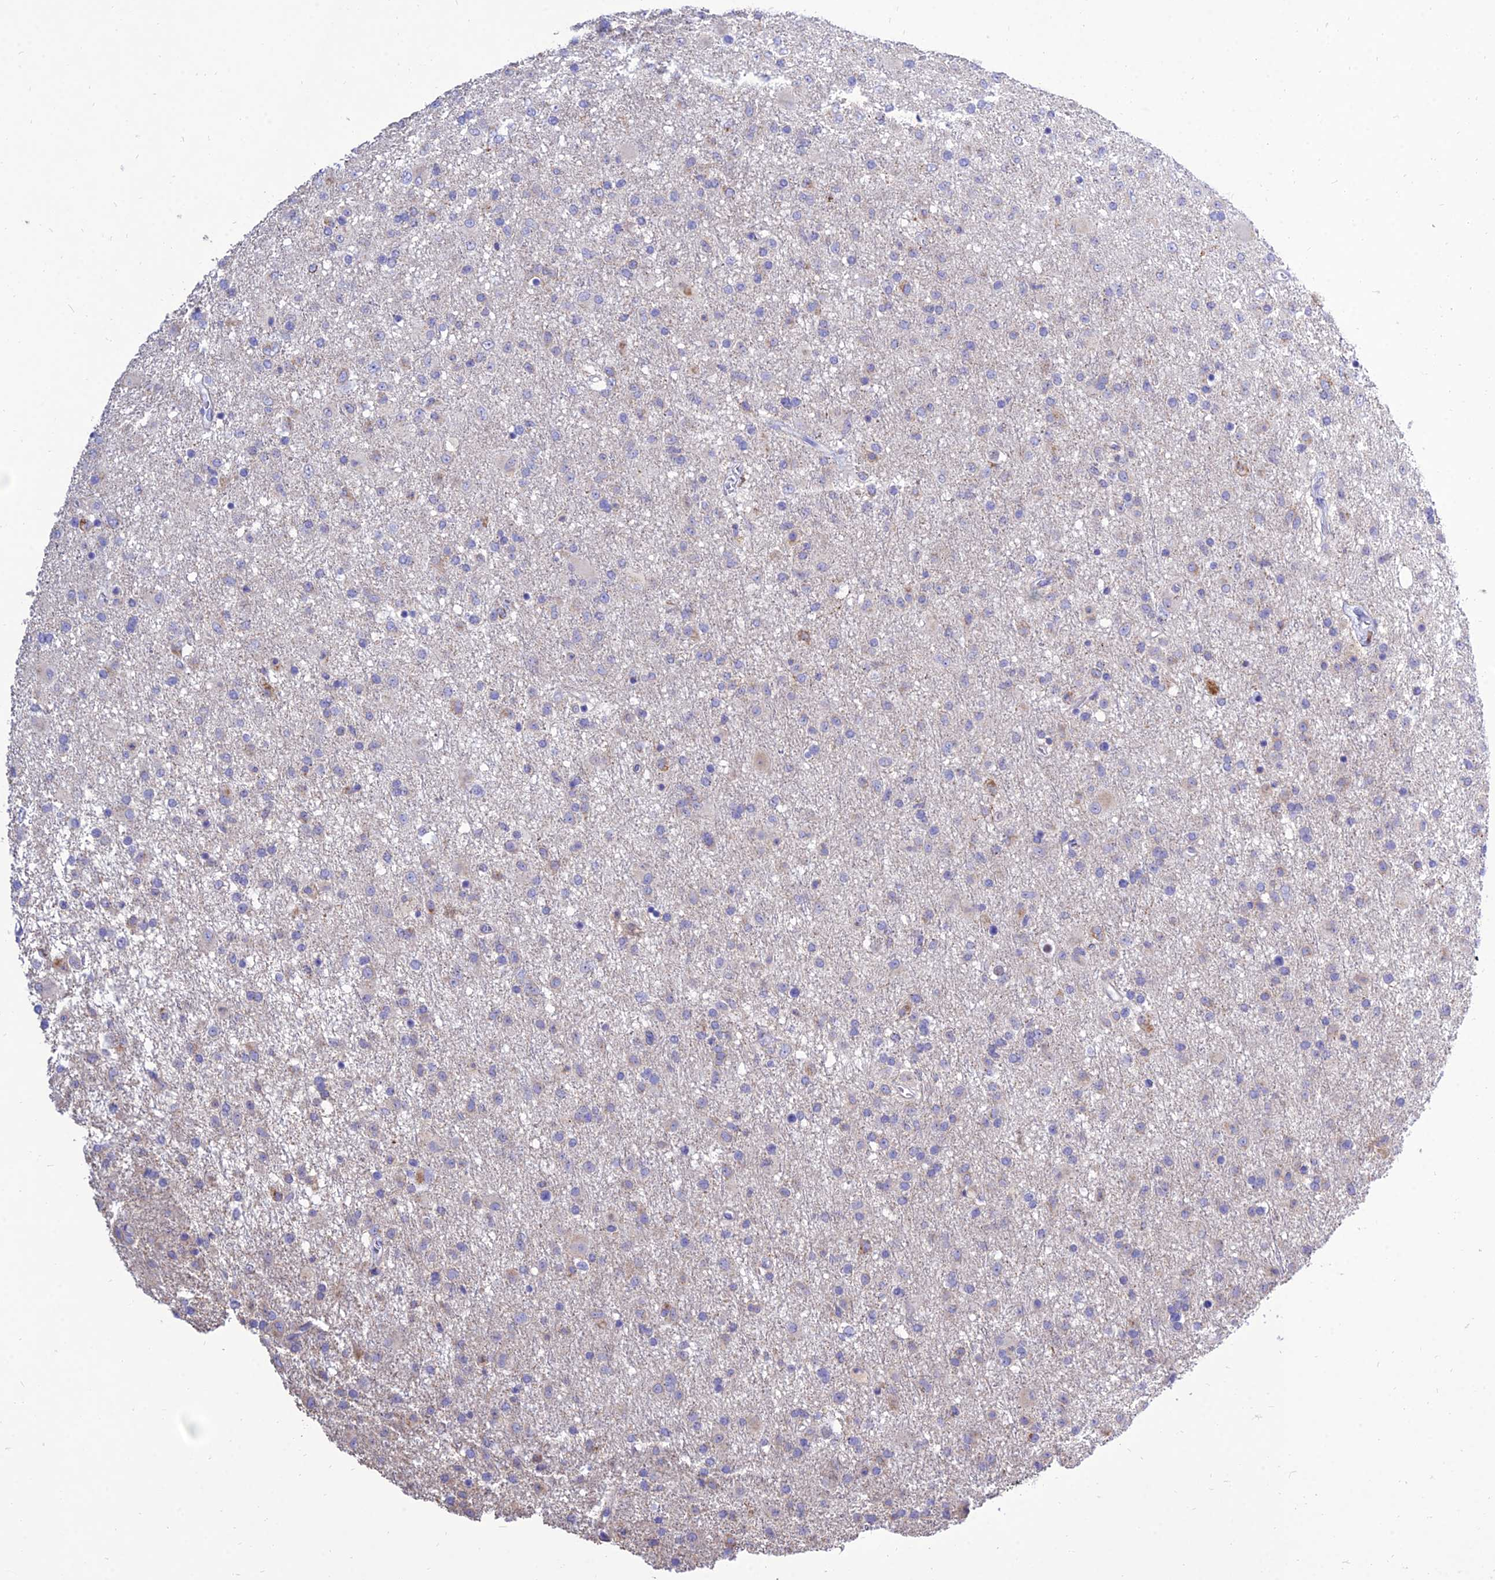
{"staining": {"intensity": "negative", "quantity": "none", "location": "none"}, "tissue": "glioma", "cell_type": "Tumor cells", "image_type": "cancer", "snomed": [{"axis": "morphology", "description": "Glioma, malignant, Low grade"}, {"axis": "topography", "description": "Brain"}], "caption": "Immunohistochemistry of human malignant glioma (low-grade) shows no positivity in tumor cells.", "gene": "PKN3", "patient": {"sex": "male", "age": 65}}